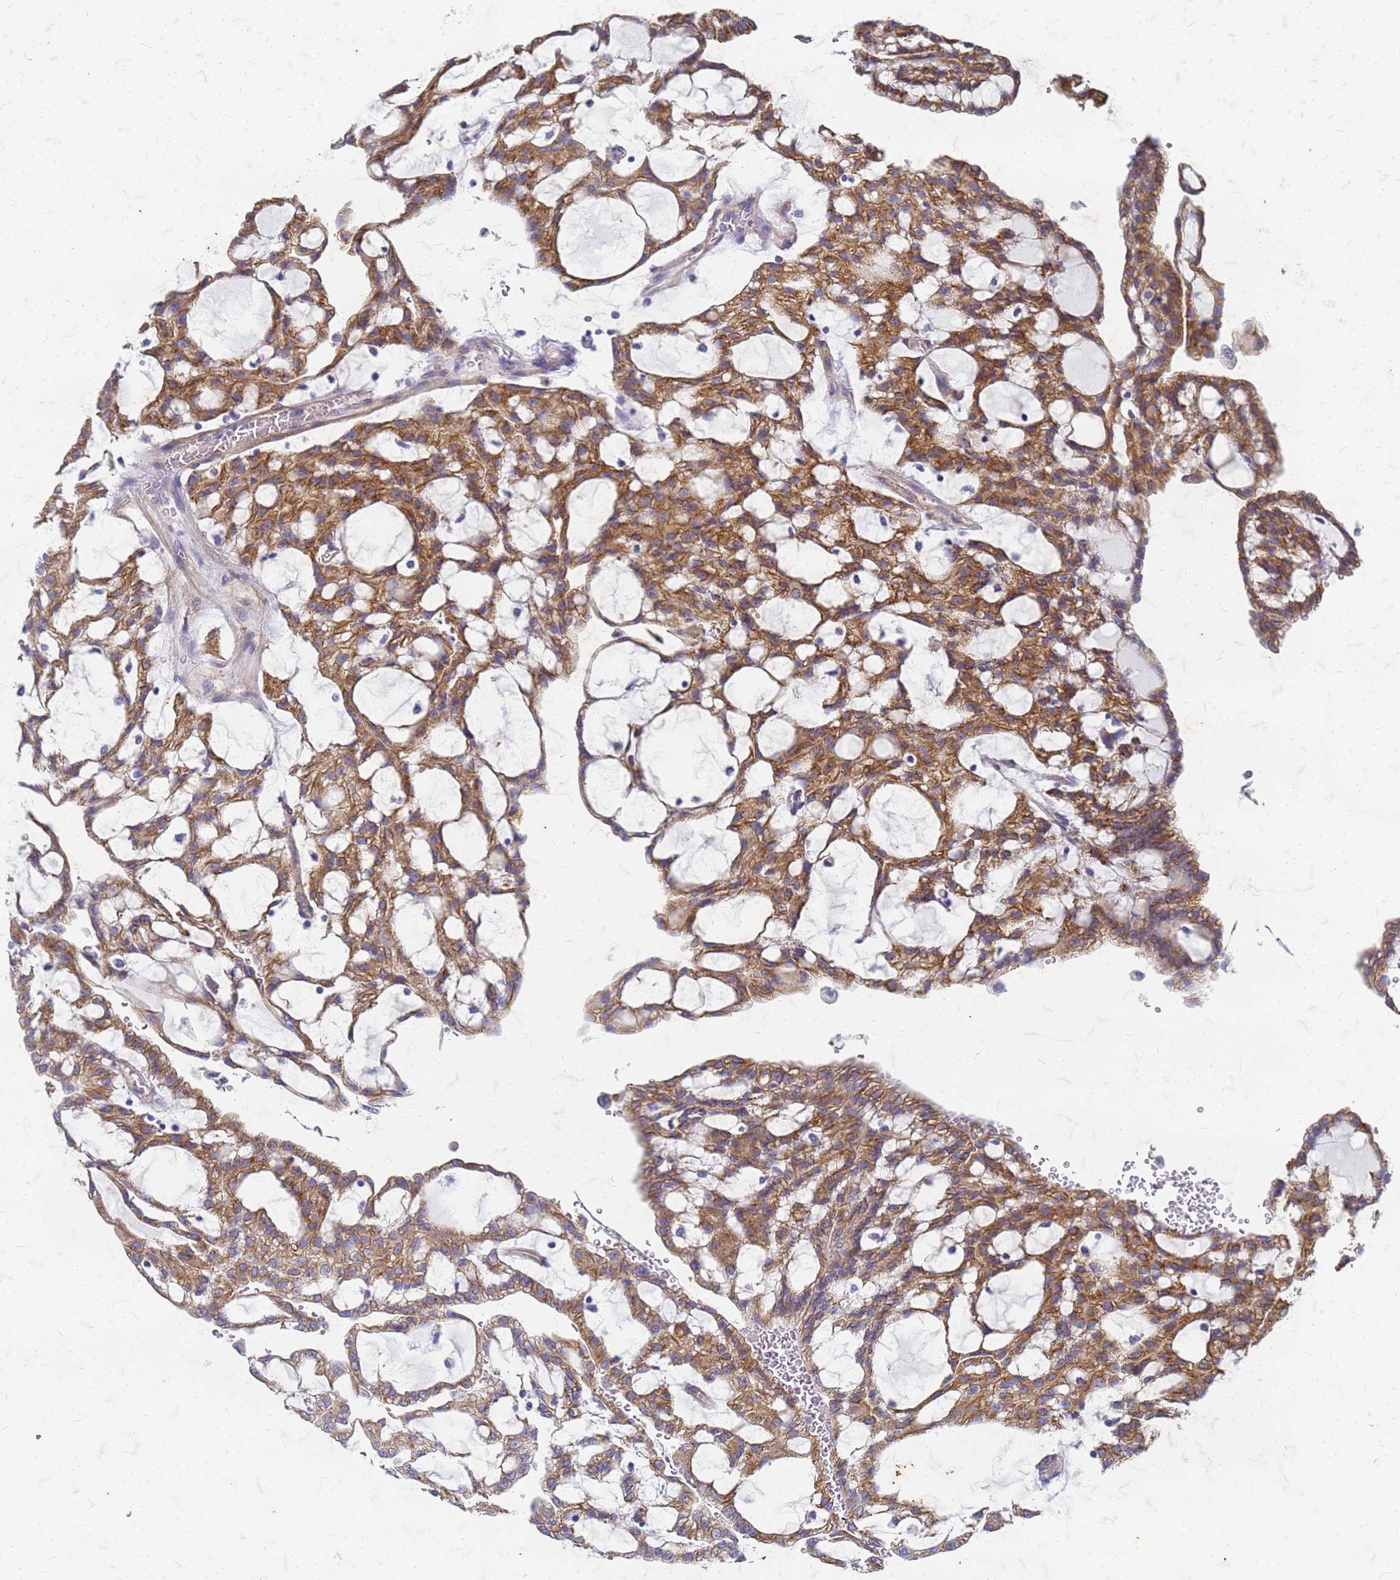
{"staining": {"intensity": "moderate", "quantity": ">75%", "location": "cytoplasmic/membranous"}, "tissue": "renal cancer", "cell_type": "Tumor cells", "image_type": "cancer", "snomed": [{"axis": "morphology", "description": "Adenocarcinoma, NOS"}, {"axis": "topography", "description": "Kidney"}], "caption": "Immunohistochemical staining of renal adenocarcinoma reveals medium levels of moderate cytoplasmic/membranous protein positivity in about >75% of tumor cells.", "gene": "TRIM64B", "patient": {"sex": "male", "age": 63}}